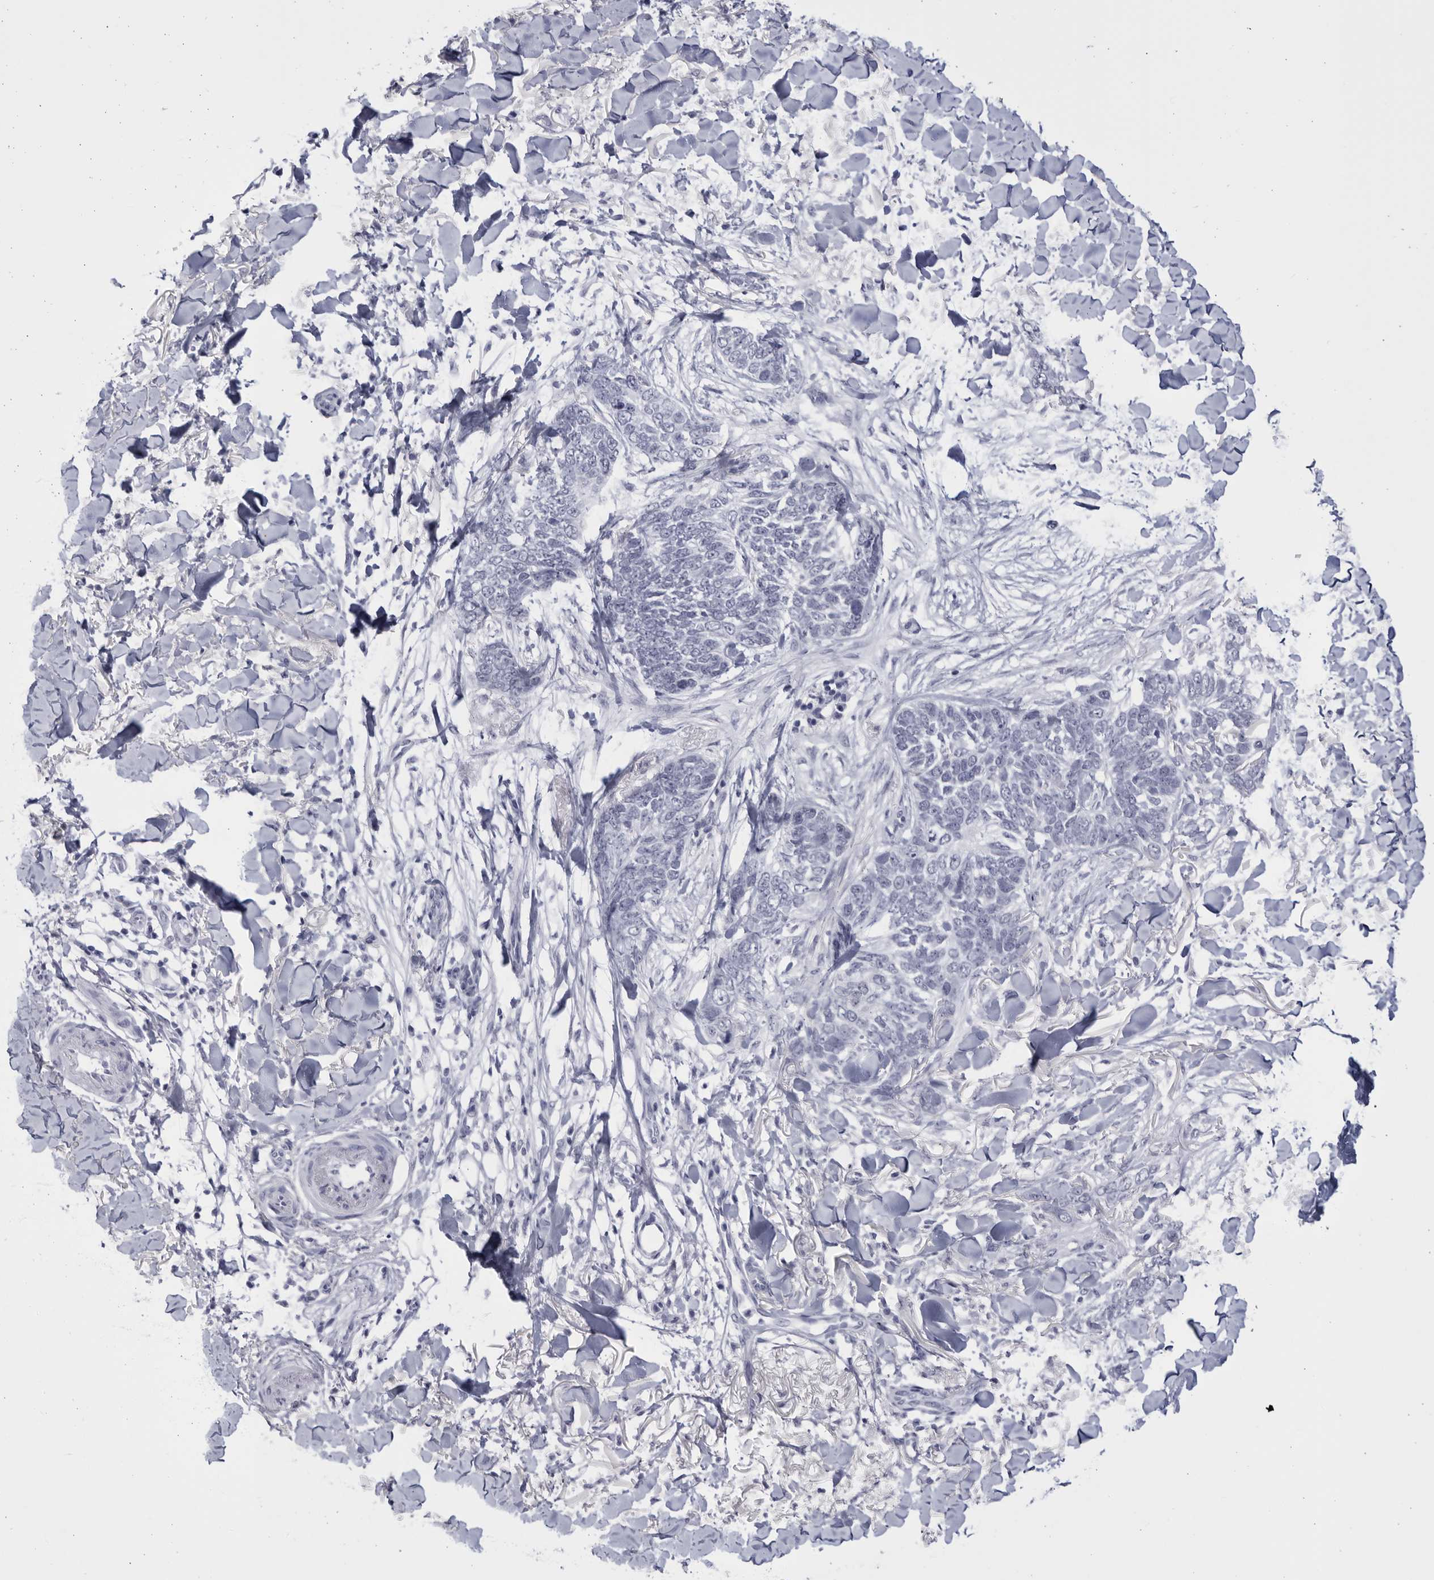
{"staining": {"intensity": "negative", "quantity": "none", "location": "none"}, "tissue": "skin cancer", "cell_type": "Tumor cells", "image_type": "cancer", "snomed": [{"axis": "morphology", "description": "Normal tissue, NOS"}, {"axis": "morphology", "description": "Basal cell carcinoma"}, {"axis": "topography", "description": "Skin"}], "caption": "Immunohistochemistry (IHC) photomicrograph of neoplastic tissue: human skin cancer (basal cell carcinoma) stained with DAB (3,3'-diaminobenzidine) demonstrates no significant protein expression in tumor cells. (DAB immunohistochemistry (IHC) visualized using brightfield microscopy, high magnification).", "gene": "CCDC181", "patient": {"sex": "male", "age": 77}}